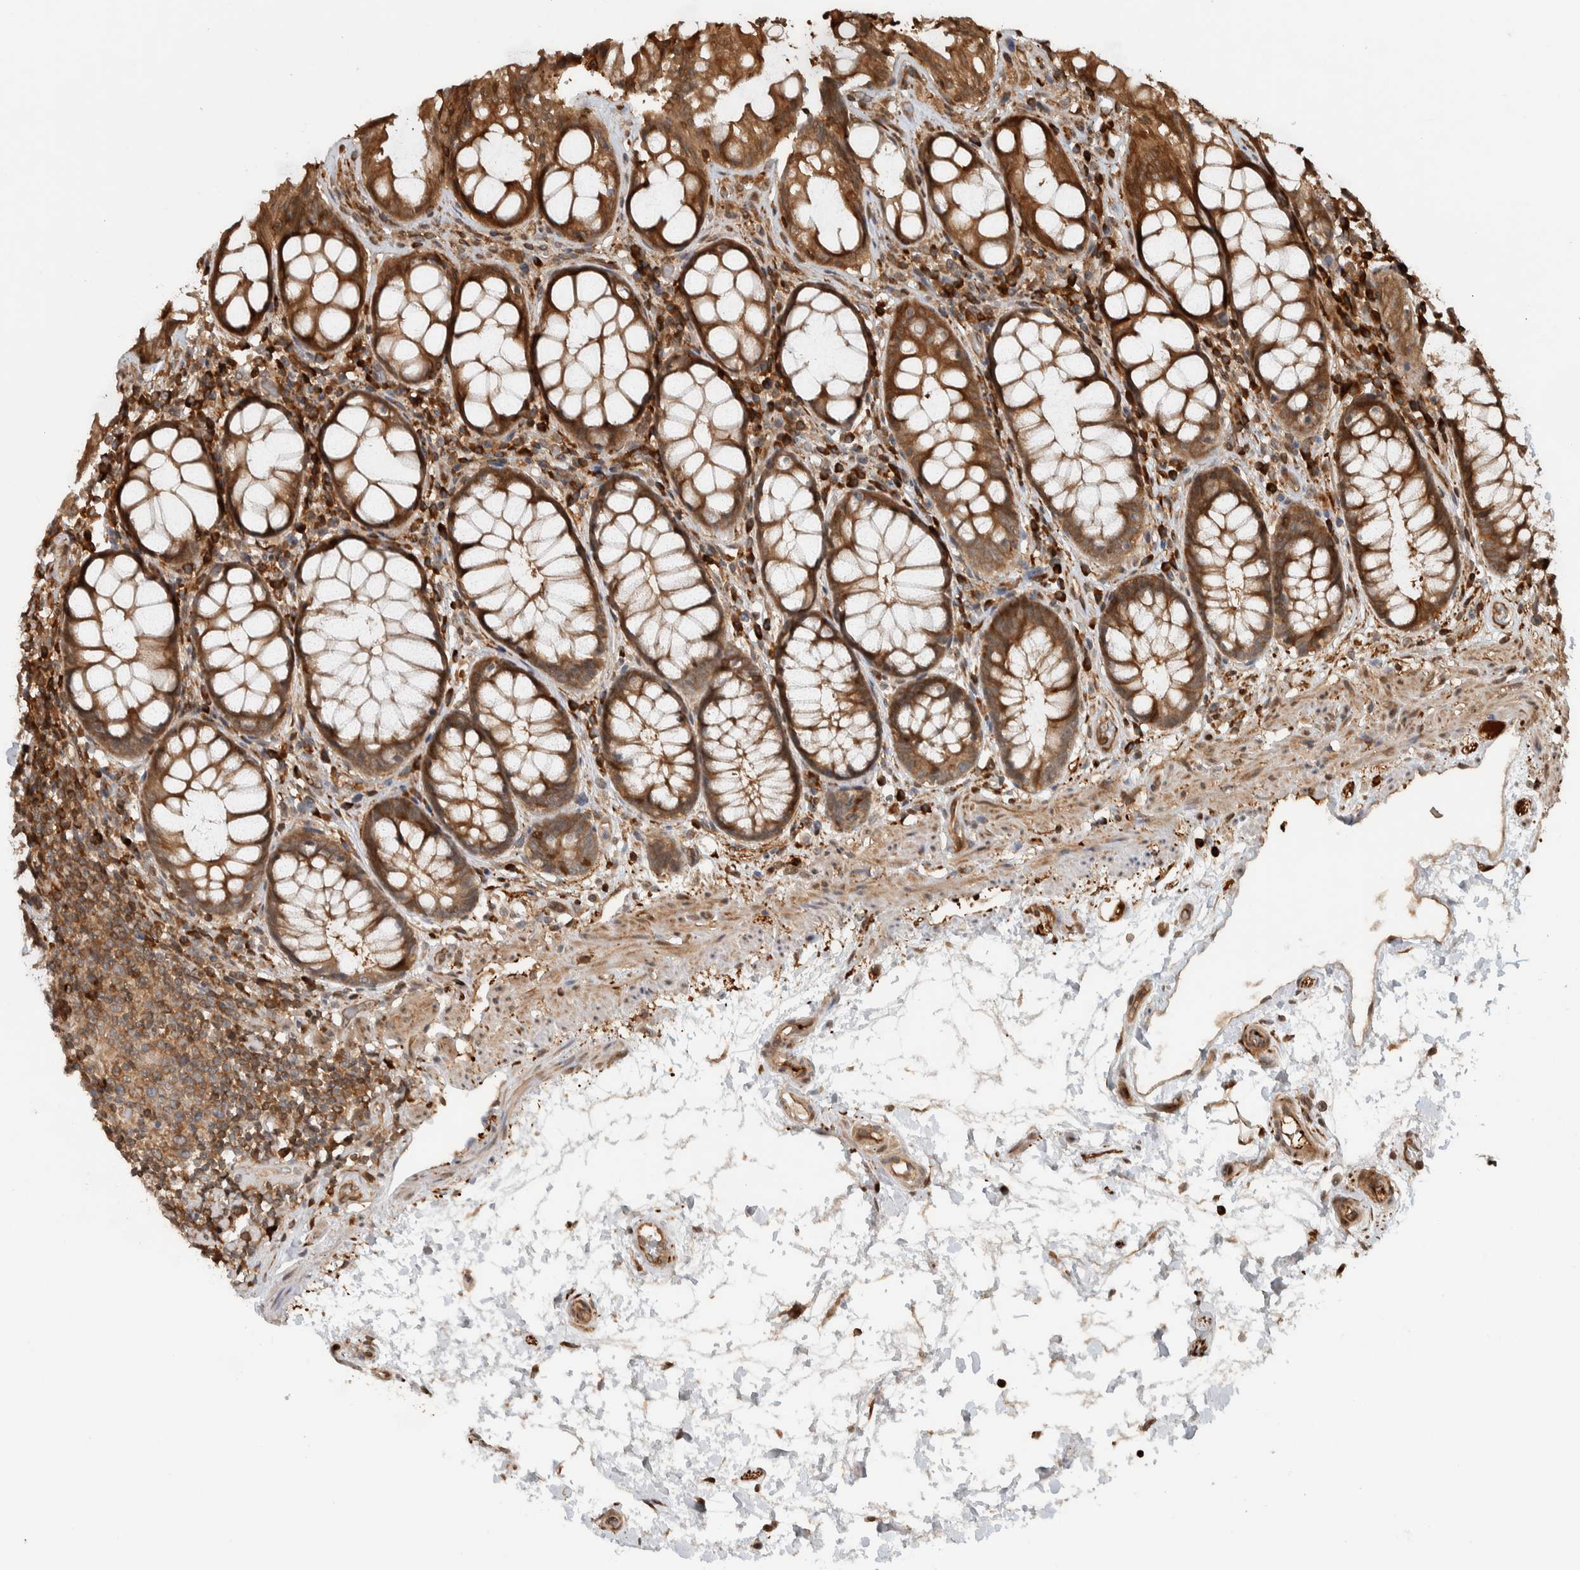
{"staining": {"intensity": "strong", "quantity": ">75%", "location": "cytoplasmic/membranous"}, "tissue": "rectum", "cell_type": "Glandular cells", "image_type": "normal", "snomed": [{"axis": "morphology", "description": "Normal tissue, NOS"}, {"axis": "topography", "description": "Rectum"}], "caption": "A histopathology image showing strong cytoplasmic/membranous staining in about >75% of glandular cells in normal rectum, as visualized by brown immunohistochemical staining.", "gene": "CNTROB", "patient": {"sex": "male", "age": 64}}